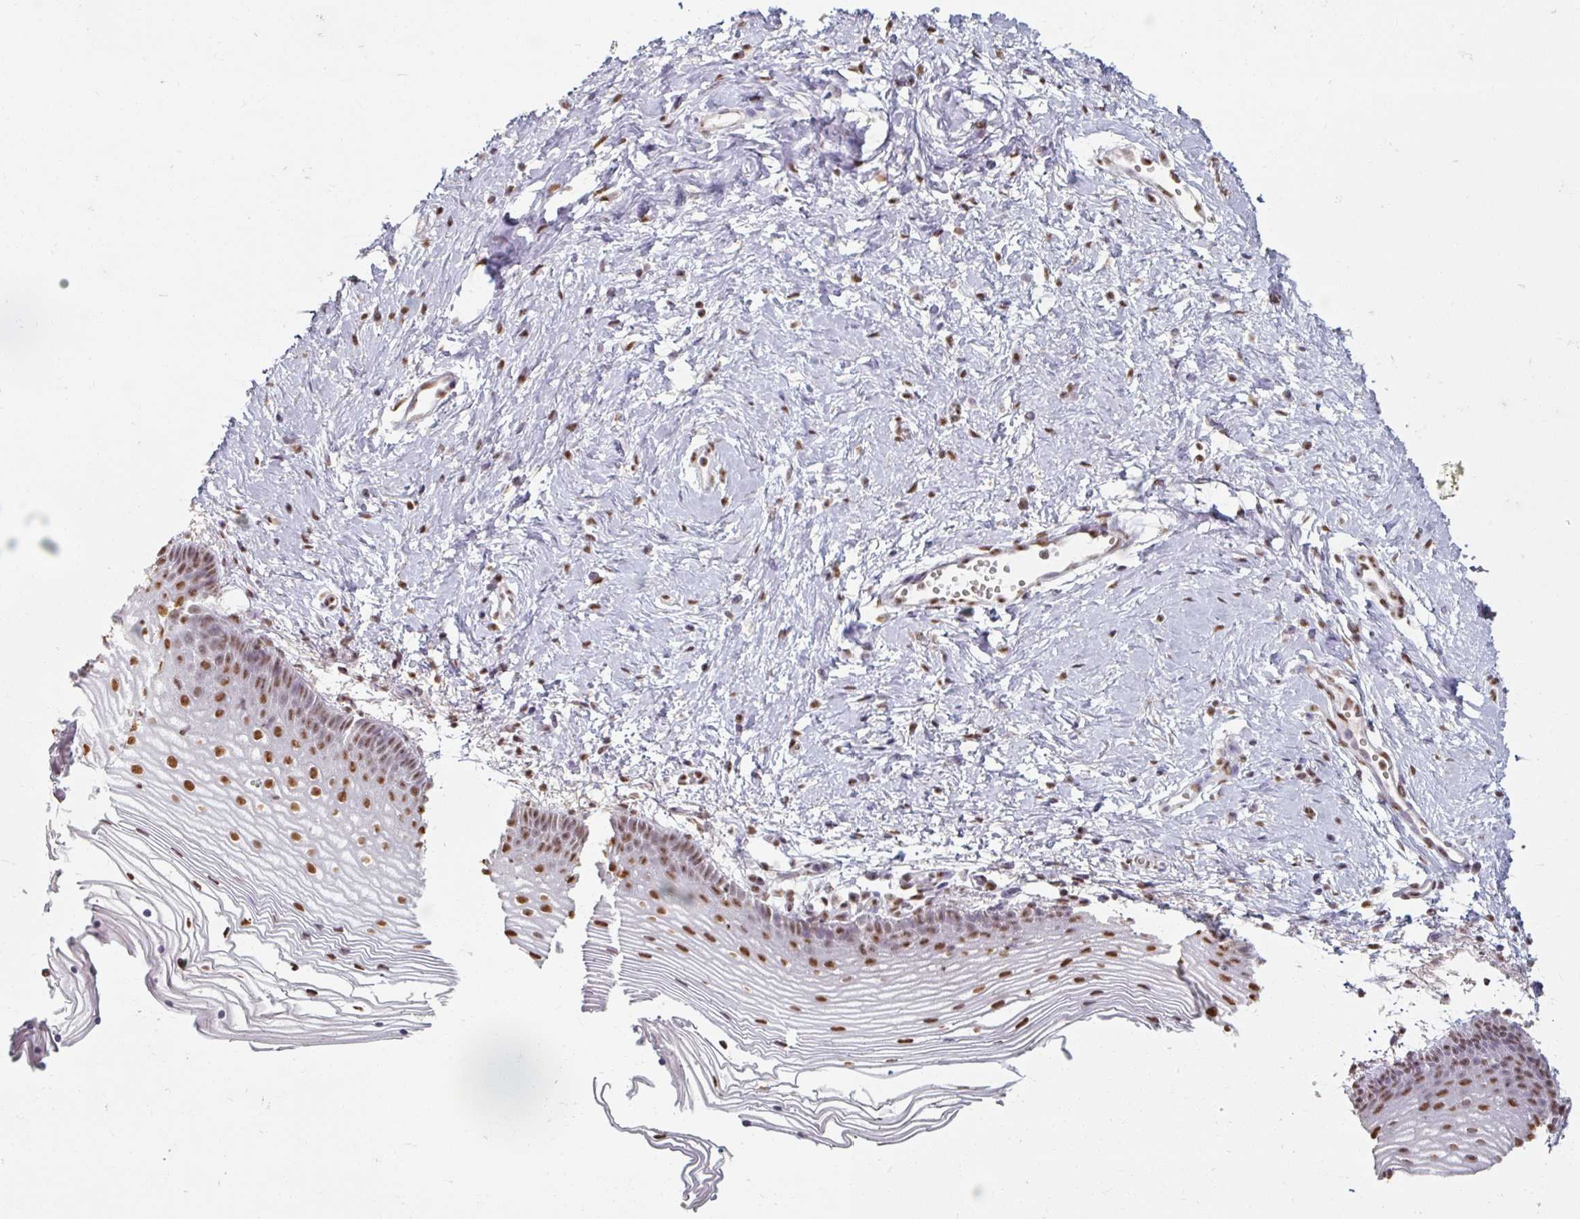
{"staining": {"intensity": "moderate", "quantity": ">75%", "location": "nuclear"}, "tissue": "vagina", "cell_type": "Squamous epithelial cells", "image_type": "normal", "snomed": [{"axis": "morphology", "description": "Normal tissue, NOS"}, {"axis": "topography", "description": "Vagina"}], "caption": "A brown stain shows moderate nuclear expression of a protein in squamous epithelial cells of unremarkable human vagina.", "gene": "ENSG00000291316", "patient": {"sex": "female", "age": 56}}